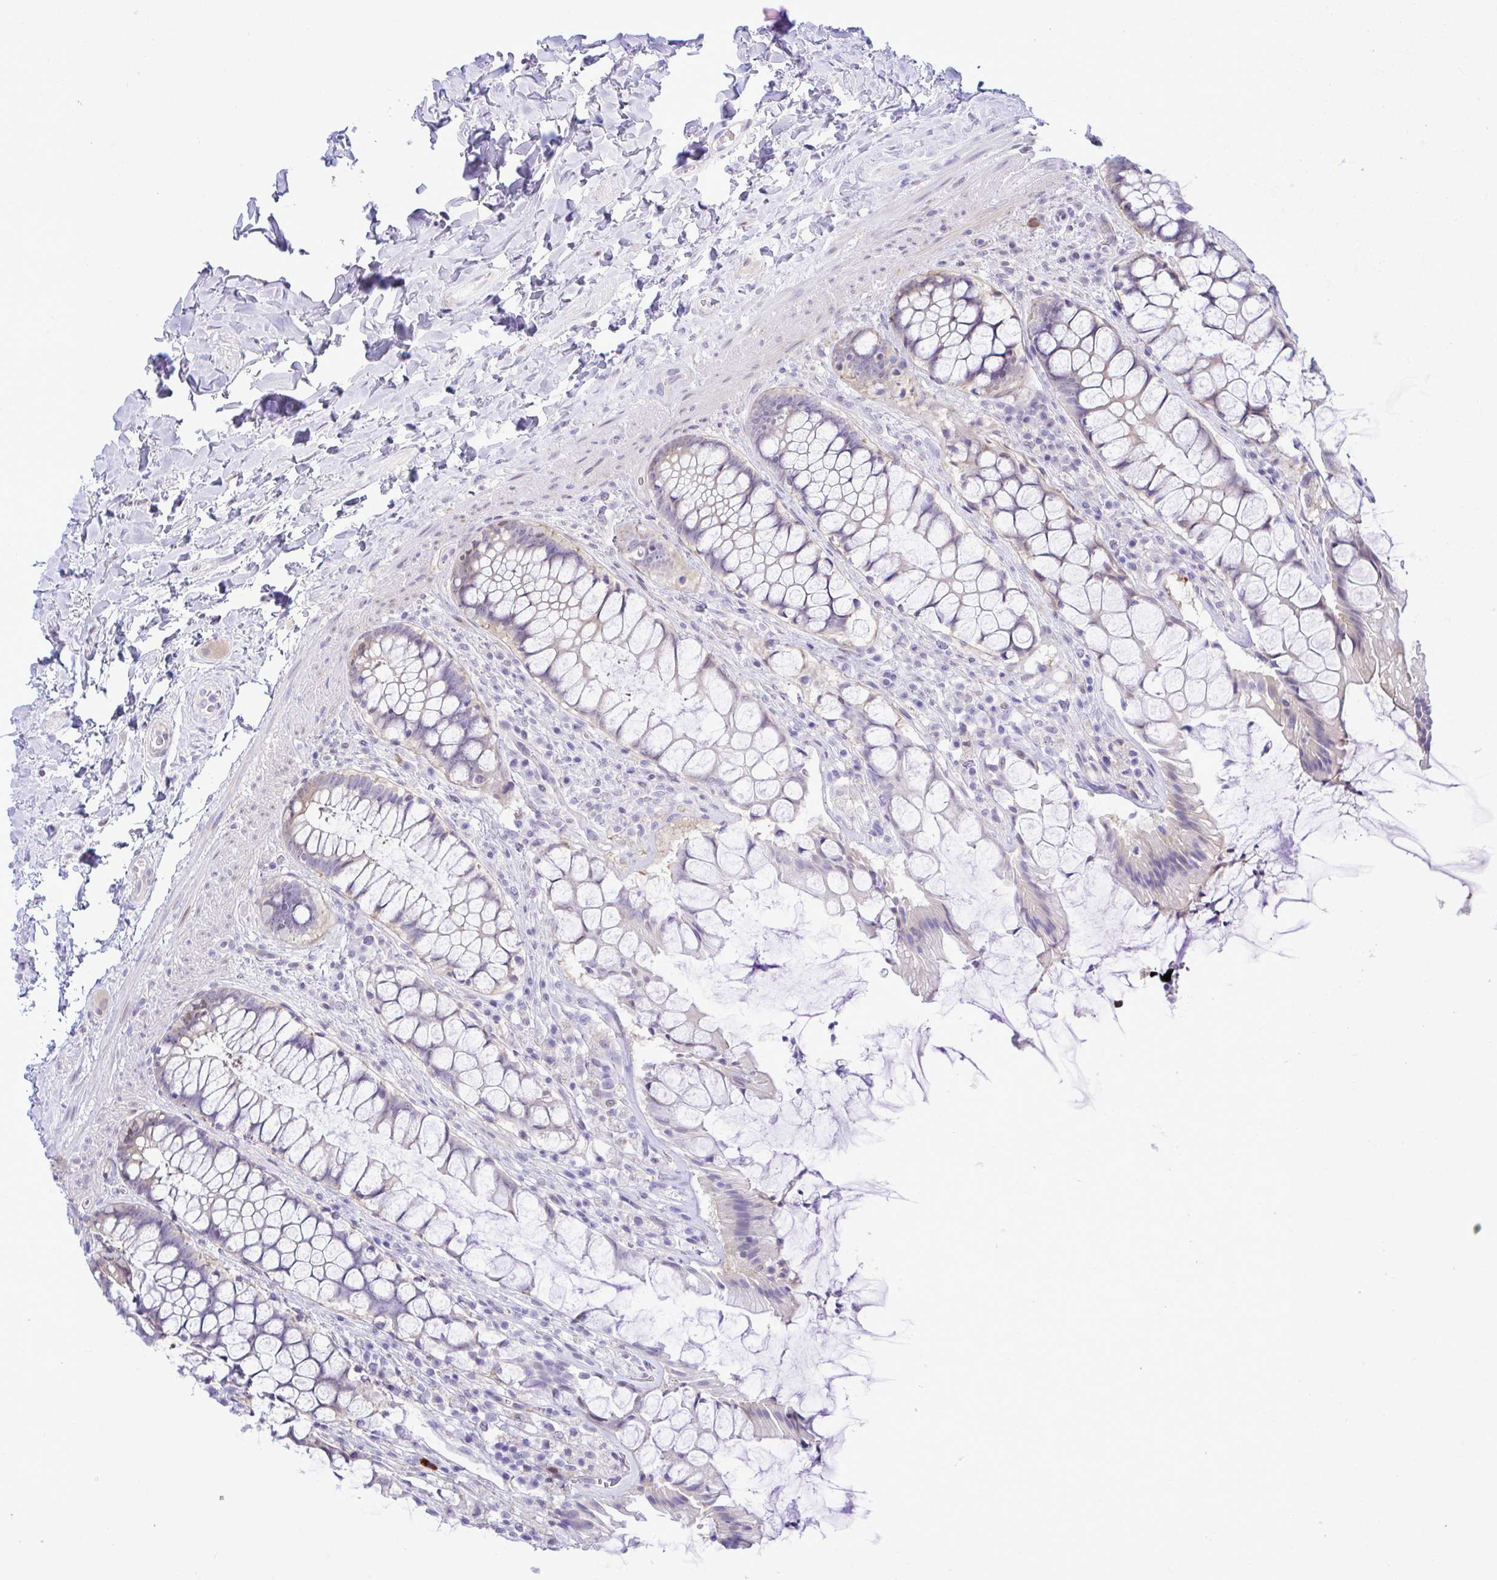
{"staining": {"intensity": "weak", "quantity": "25%-75%", "location": "cytoplasmic/membranous"}, "tissue": "rectum", "cell_type": "Glandular cells", "image_type": "normal", "snomed": [{"axis": "morphology", "description": "Normal tissue, NOS"}, {"axis": "topography", "description": "Rectum"}], "caption": "Normal rectum reveals weak cytoplasmic/membranous positivity in about 25%-75% of glandular cells, visualized by immunohistochemistry. The protein of interest is stained brown, and the nuclei are stained in blue (DAB IHC with brightfield microscopy, high magnification).", "gene": "ZNF485", "patient": {"sex": "female", "age": 58}}